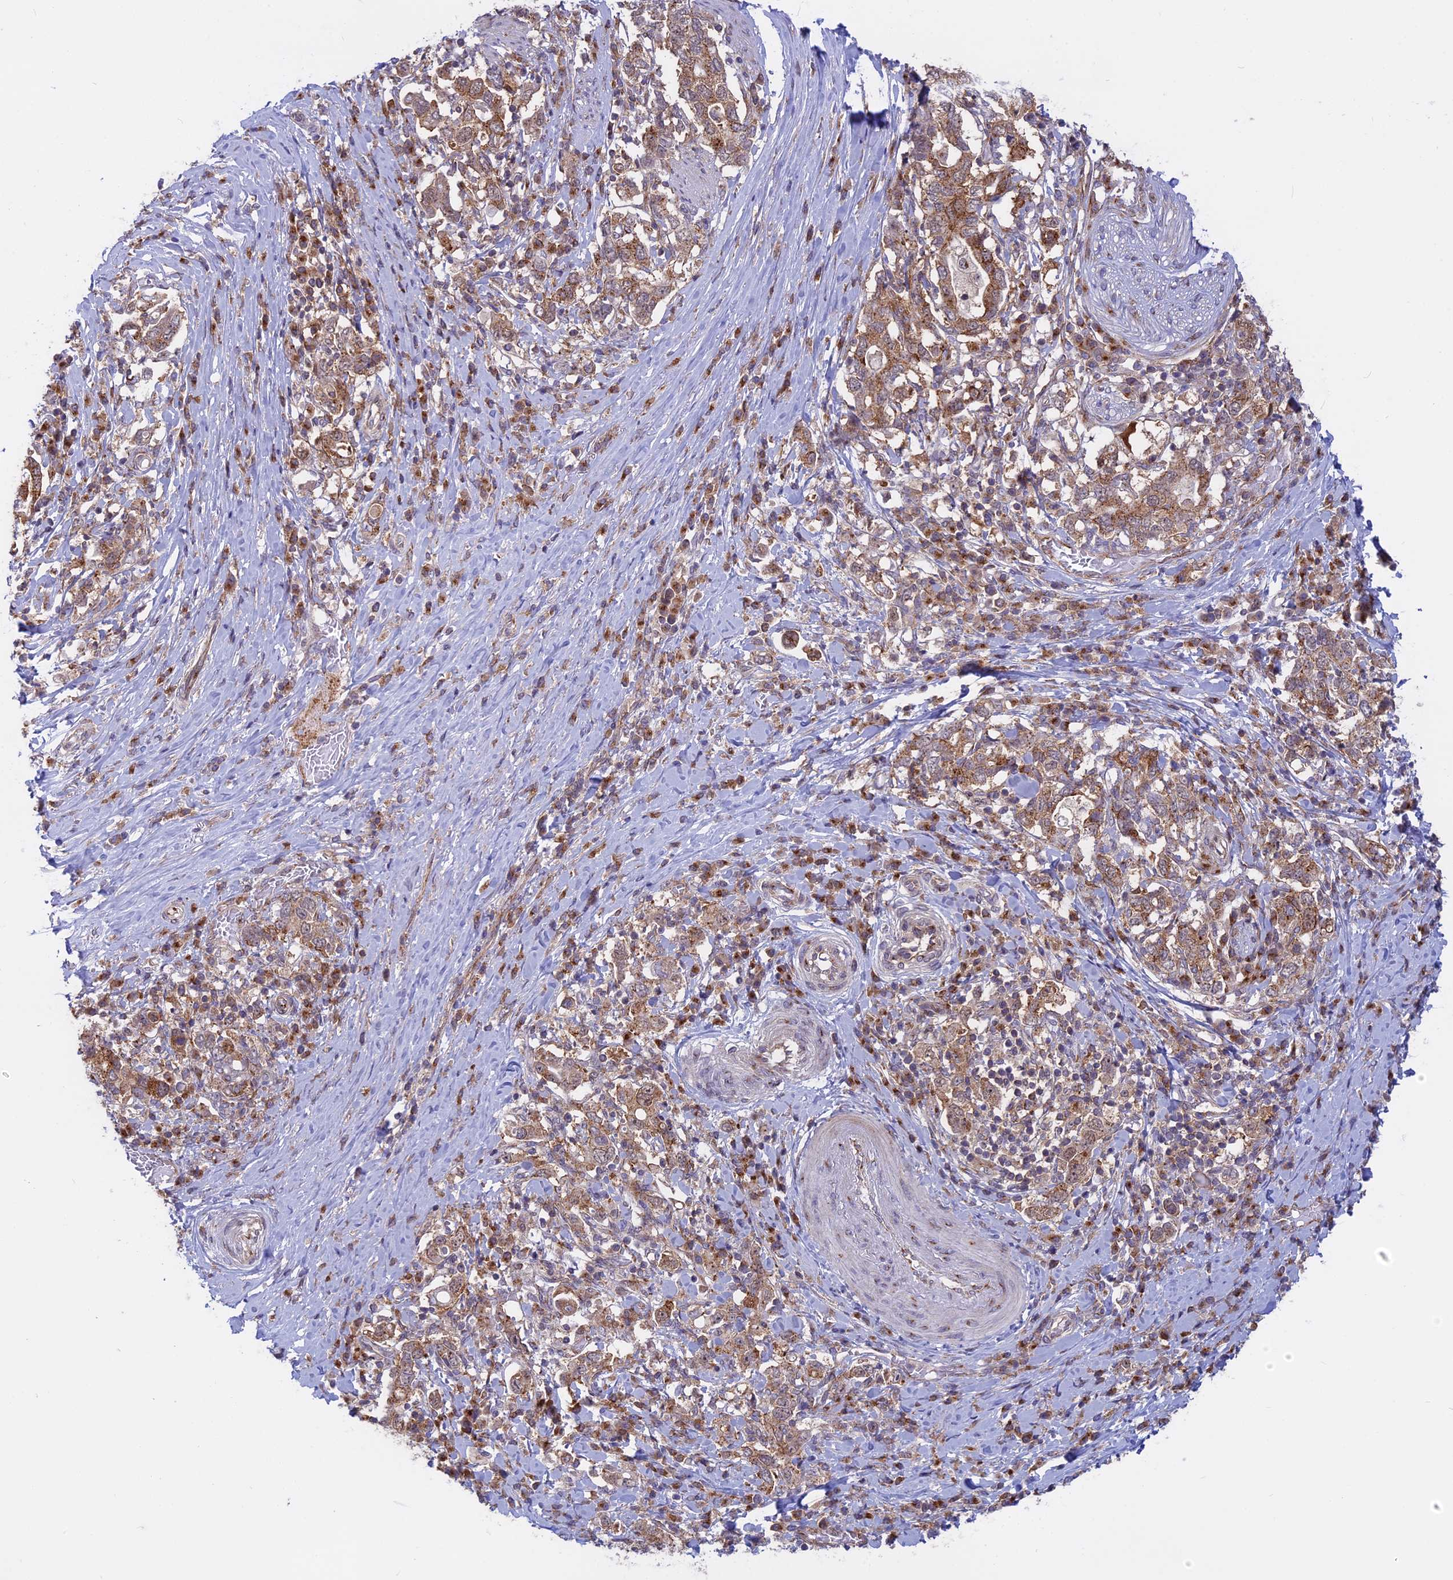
{"staining": {"intensity": "moderate", "quantity": ">75%", "location": "cytoplasmic/membranous"}, "tissue": "stomach cancer", "cell_type": "Tumor cells", "image_type": "cancer", "snomed": [{"axis": "morphology", "description": "Adenocarcinoma, NOS"}, {"axis": "topography", "description": "Stomach, upper"}, {"axis": "topography", "description": "Stomach"}], "caption": "Stomach adenocarcinoma stained with DAB (3,3'-diaminobenzidine) immunohistochemistry exhibits medium levels of moderate cytoplasmic/membranous expression in approximately >75% of tumor cells. The protein is stained brown, and the nuclei are stained in blue (DAB IHC with brightfield microscopy, high magnification).", "gene": "CLINT1", "patient": {"sex": "male", "age": 62}}